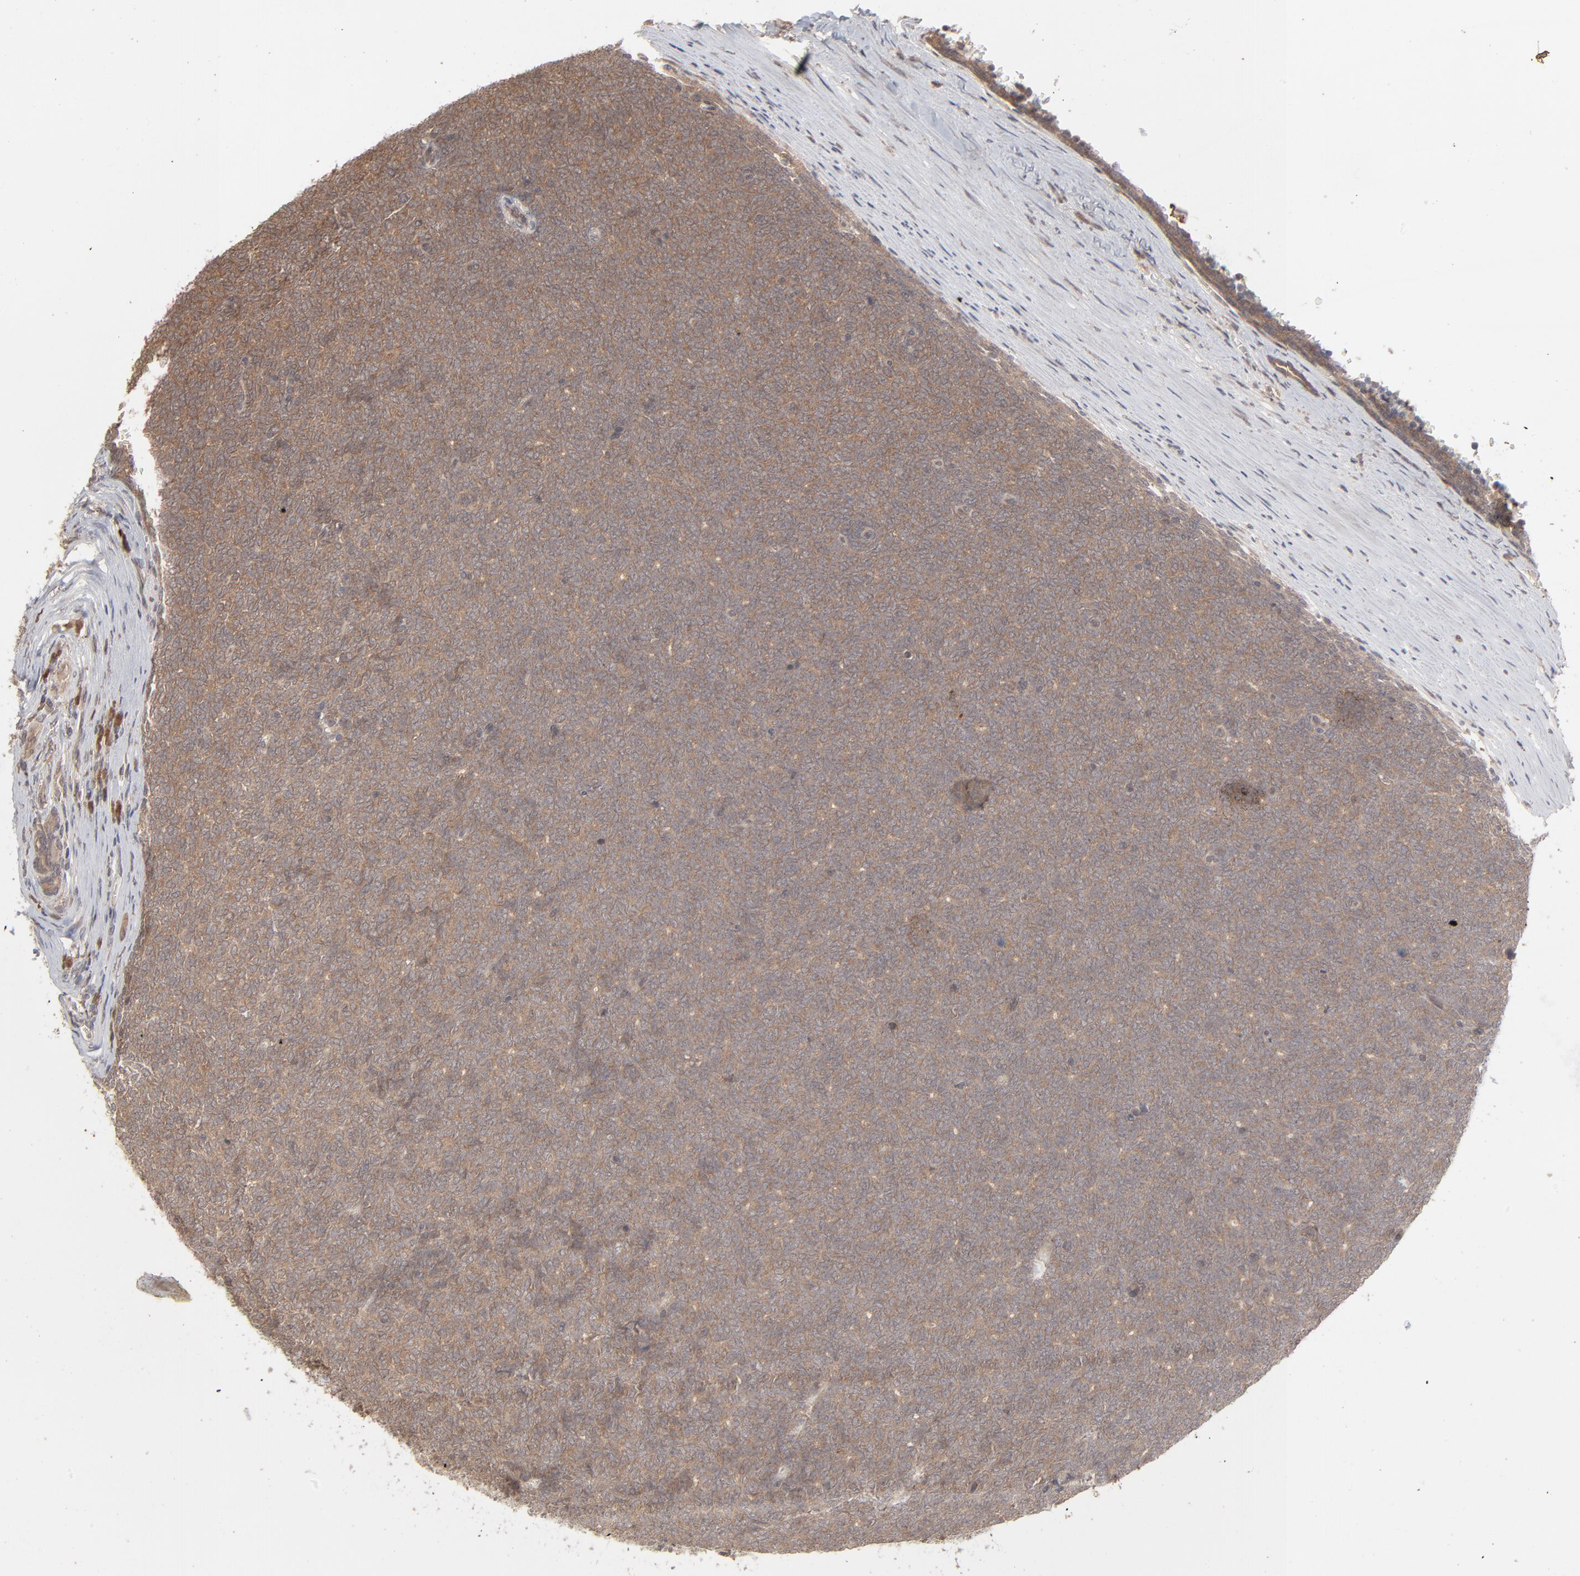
{"staining": {"intensity": "moderate", "quantity": ">75%", "location": "cytoplasmic/membranous"}, "tissue": "renal cancer", "cell_type": "Tumor cells", "image_type": "cancer", "snomed": [{"axis": "morphology", "description": "Neoplasm, malignant, NOS"}, {"axis": "topography", "description": "Kidney"}], "caption": "Brown immunohistochemical staining in human renal neoplasm (malignant) shows moderate cytoplasmic/membranous staining in approximately >75% of tumor cells.", "gene": "SCFD1", "patient": {"sex": "male", "age": 28}}